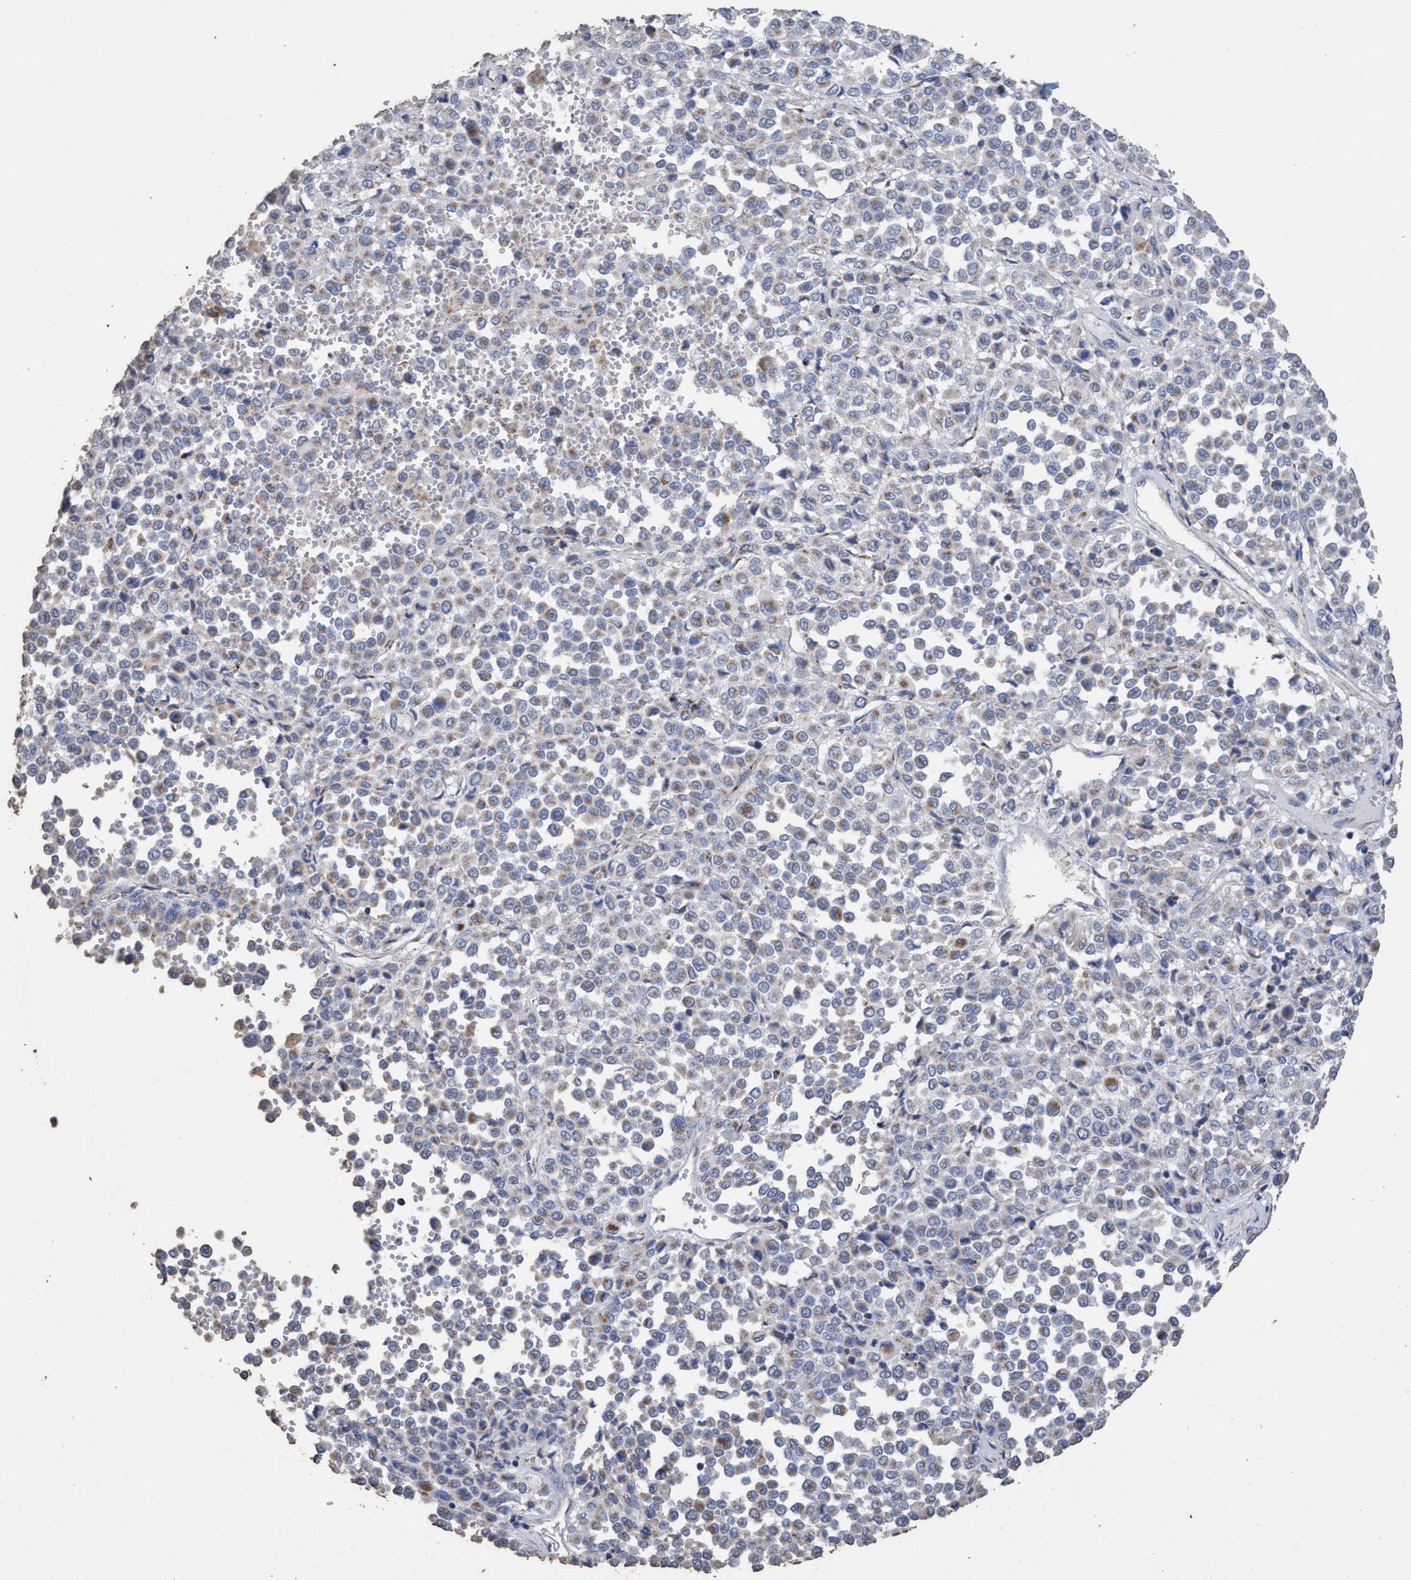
{"staining": {"intensity": "weak", "quantity": "<25%", "location": "cytoplasmic/membranous"}, "tissue": "melanoma", "cell_type": "Tumor cells", "image_type": "cancer", "snomed": [{"axis": "morphology", "description": "Malignant melanoma, Metastatic site"}, {"axis": "topography", "description": "Pancreas"}], "caption": "Malignant melanoma (metastatic site) was stained to show a protein in brown. There is no significant positivity in tumor cells.", "gene": "RSAD1", "patient": {"sex": "female", "age": 30}}